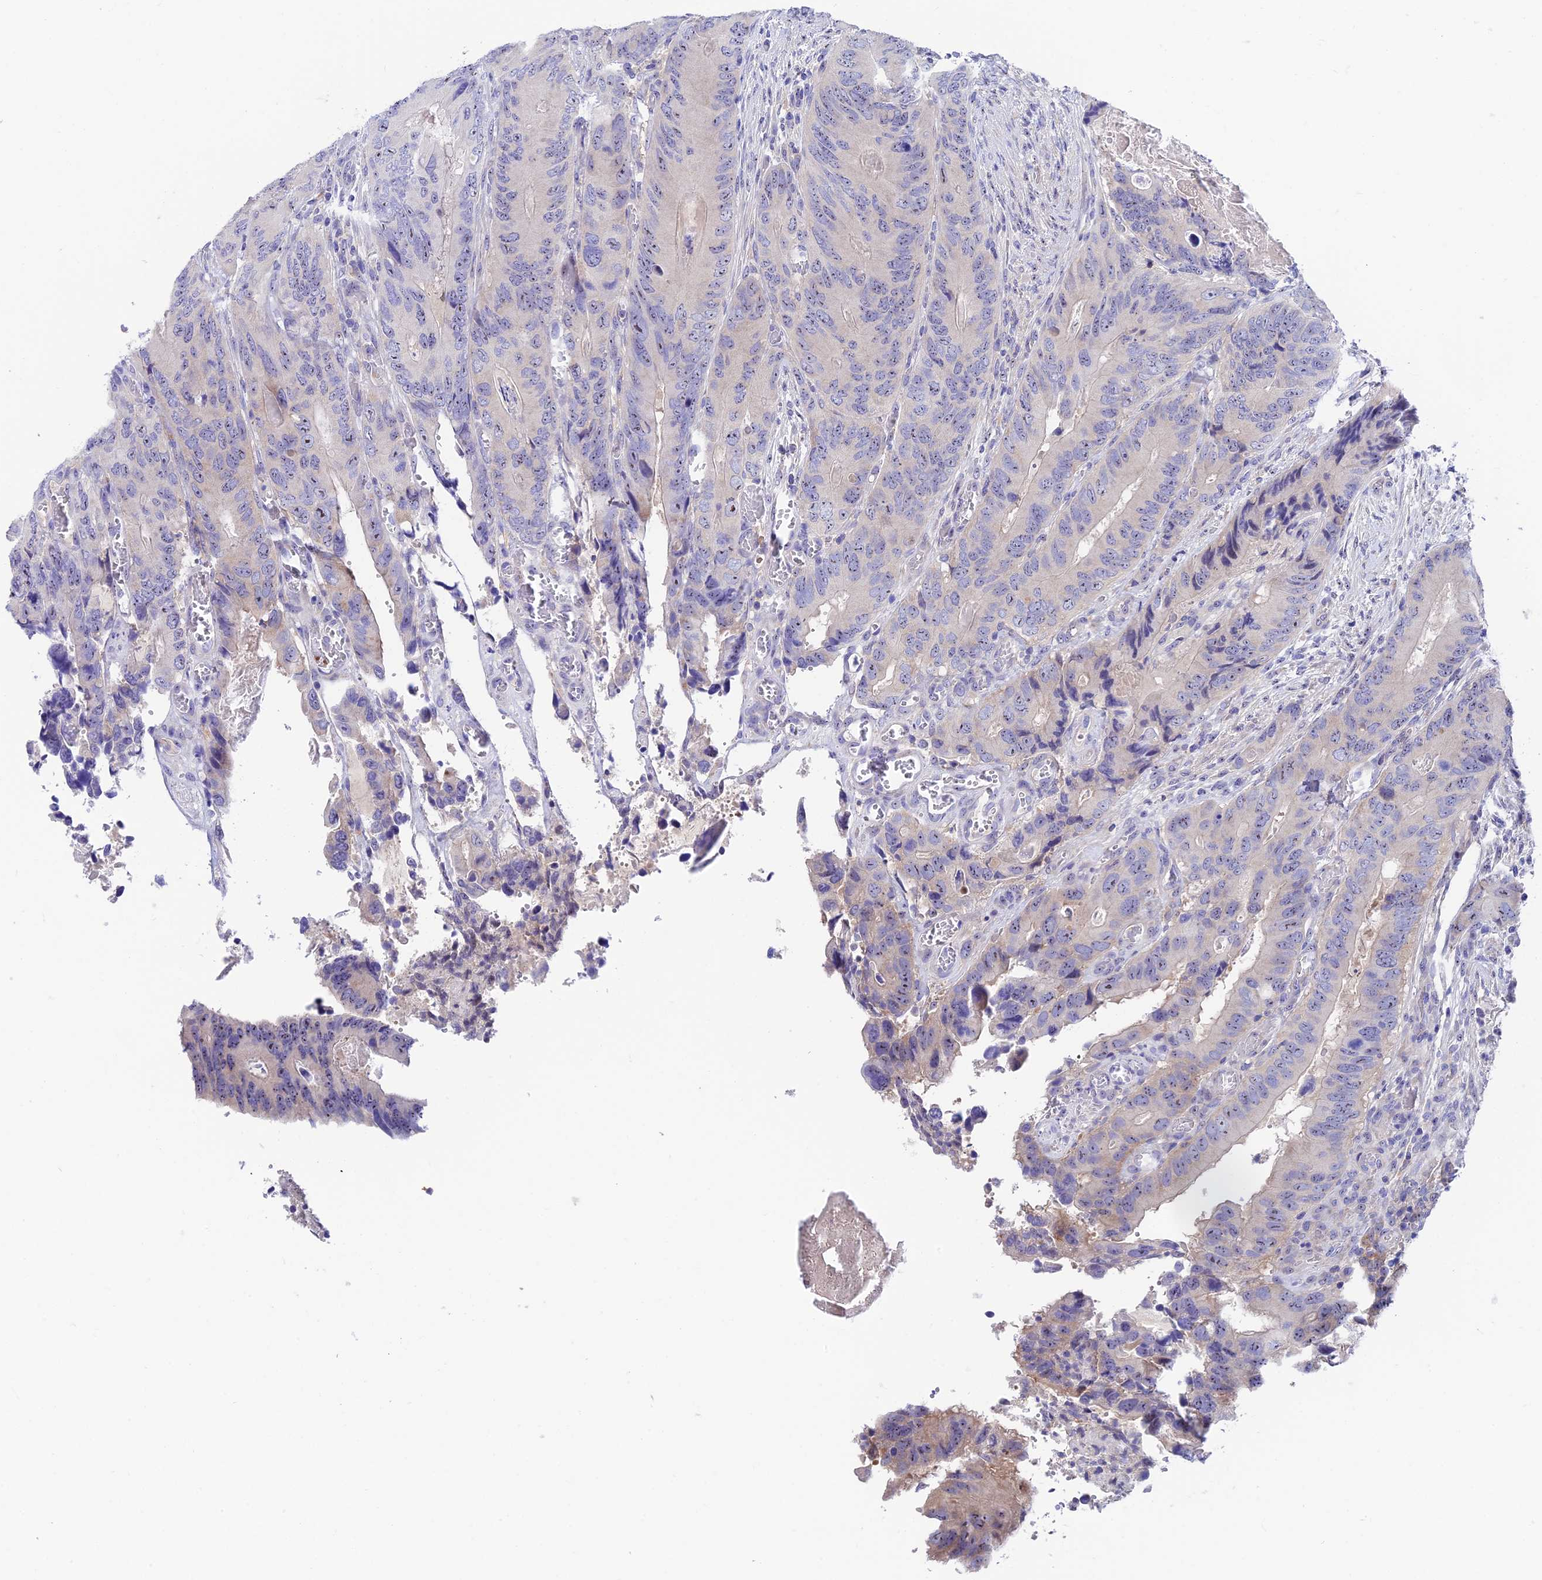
{"staining": {"intensity": "weak", "quantity": "<25%", "location": "cytoplasmic/membranous"}, "tissue": "colorectal cancer", "cell_type": "Tumor cells", "image_type": "cancer", "snomed": [{"axis": "morphology", "description": "Adenocarcinoma, NOS"}, {"axis": "topography", "description": "Colon"}], "caption": "Immunohistochemical staining of adenocarcinoma (colorectal) shows no significant positivity in tumor cells.", "gene": "DUSP29", "patient": {"sex": "male", "age": 84}}